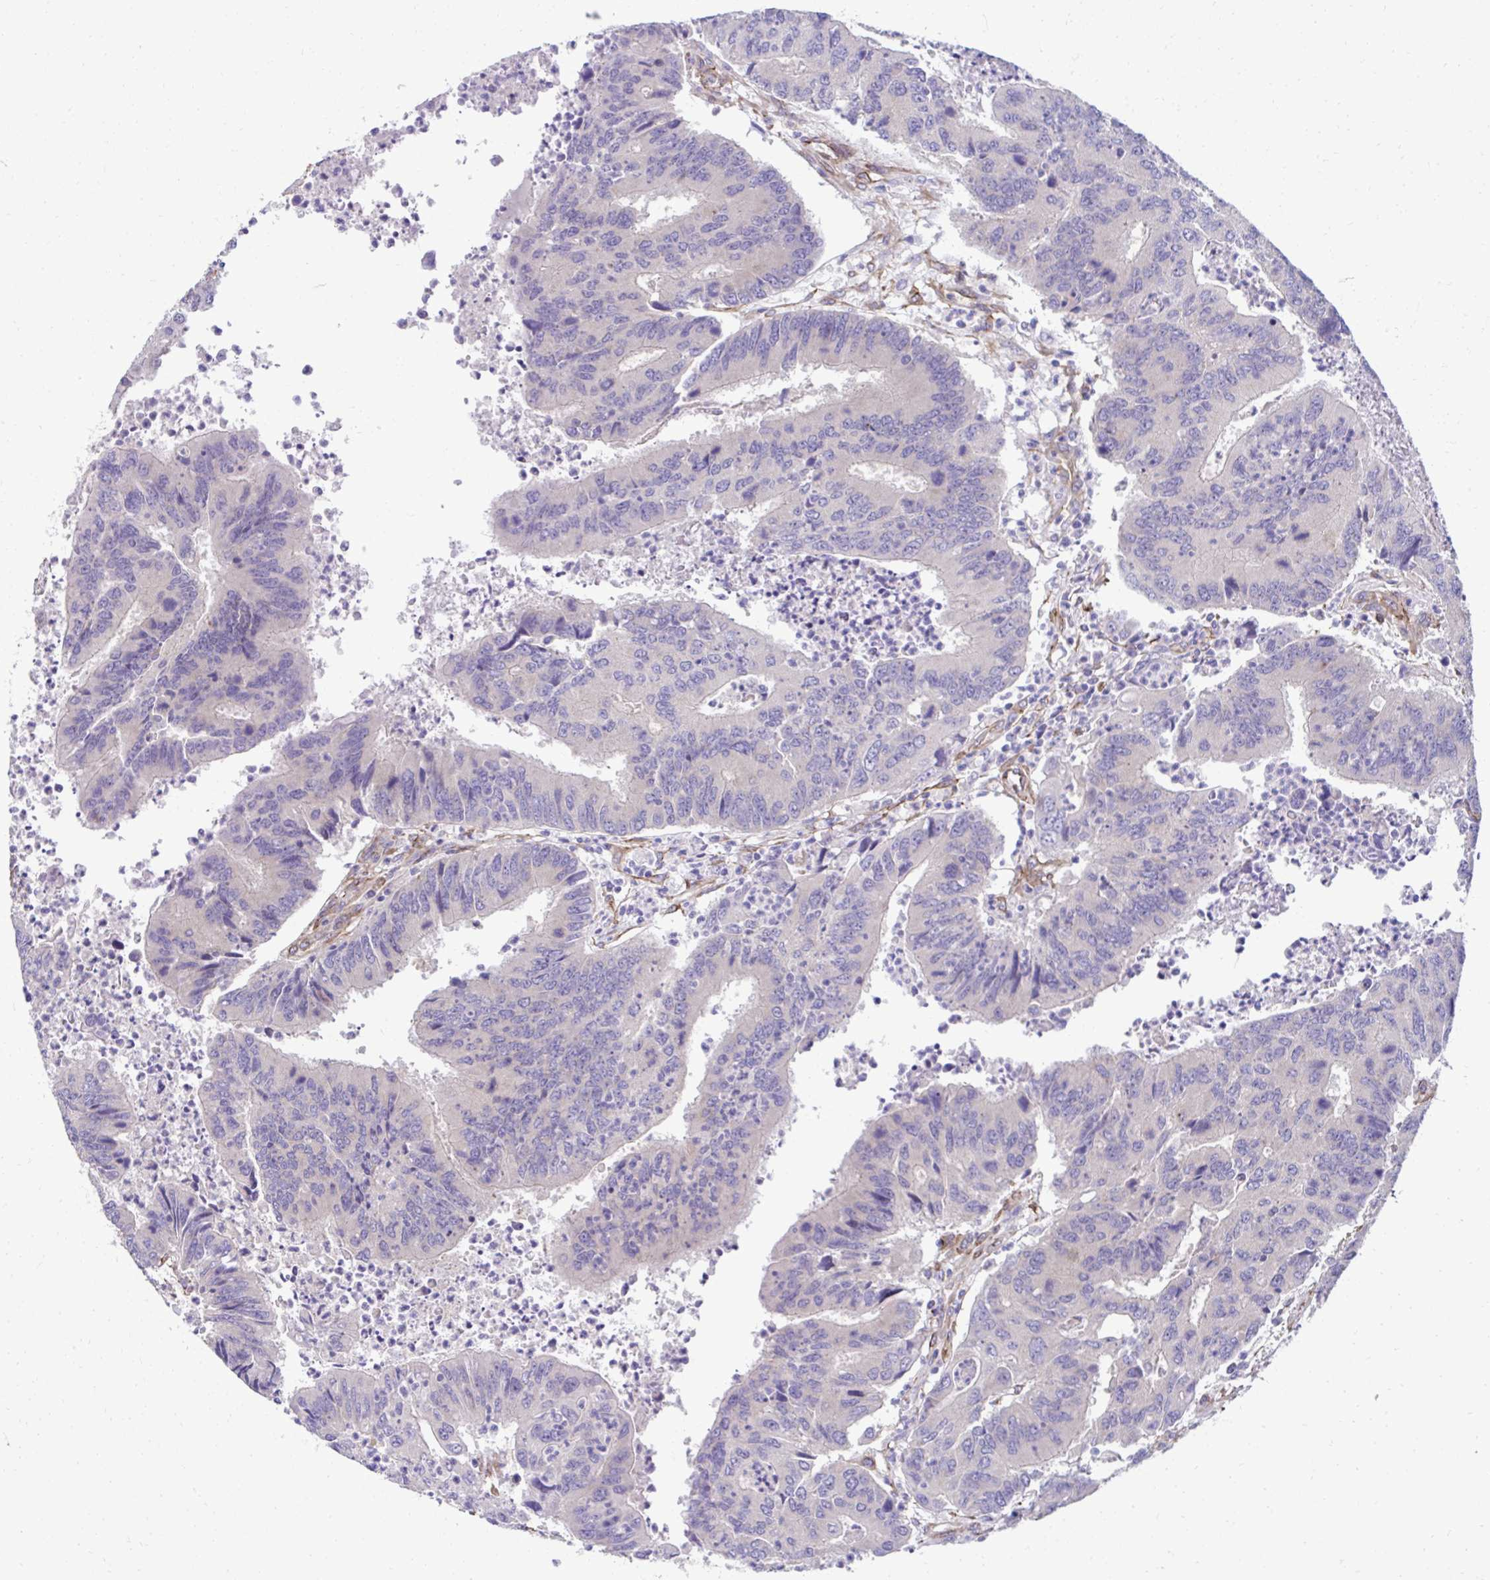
{"staining": {"intensity": "negative", "quantity": "none", "location": "none"}, "tissue": "colorectal cancer", "cell_type": "Tumor cells", "image_type": "cancer", "snomed": [{"axis": "morphology", "description": "Adenocarcinoma, NOS"}, {"axis": "topography", "description": "Colon"}], "caption": "High power microscopy image of an immunohistochemistry (IHC) photomicrograph of adenocarcinoma (colorectal), revealing no significant positivity in tumor cells.", "gene": "TRIM52", "patient": {"sex": "female", "age": 67}}